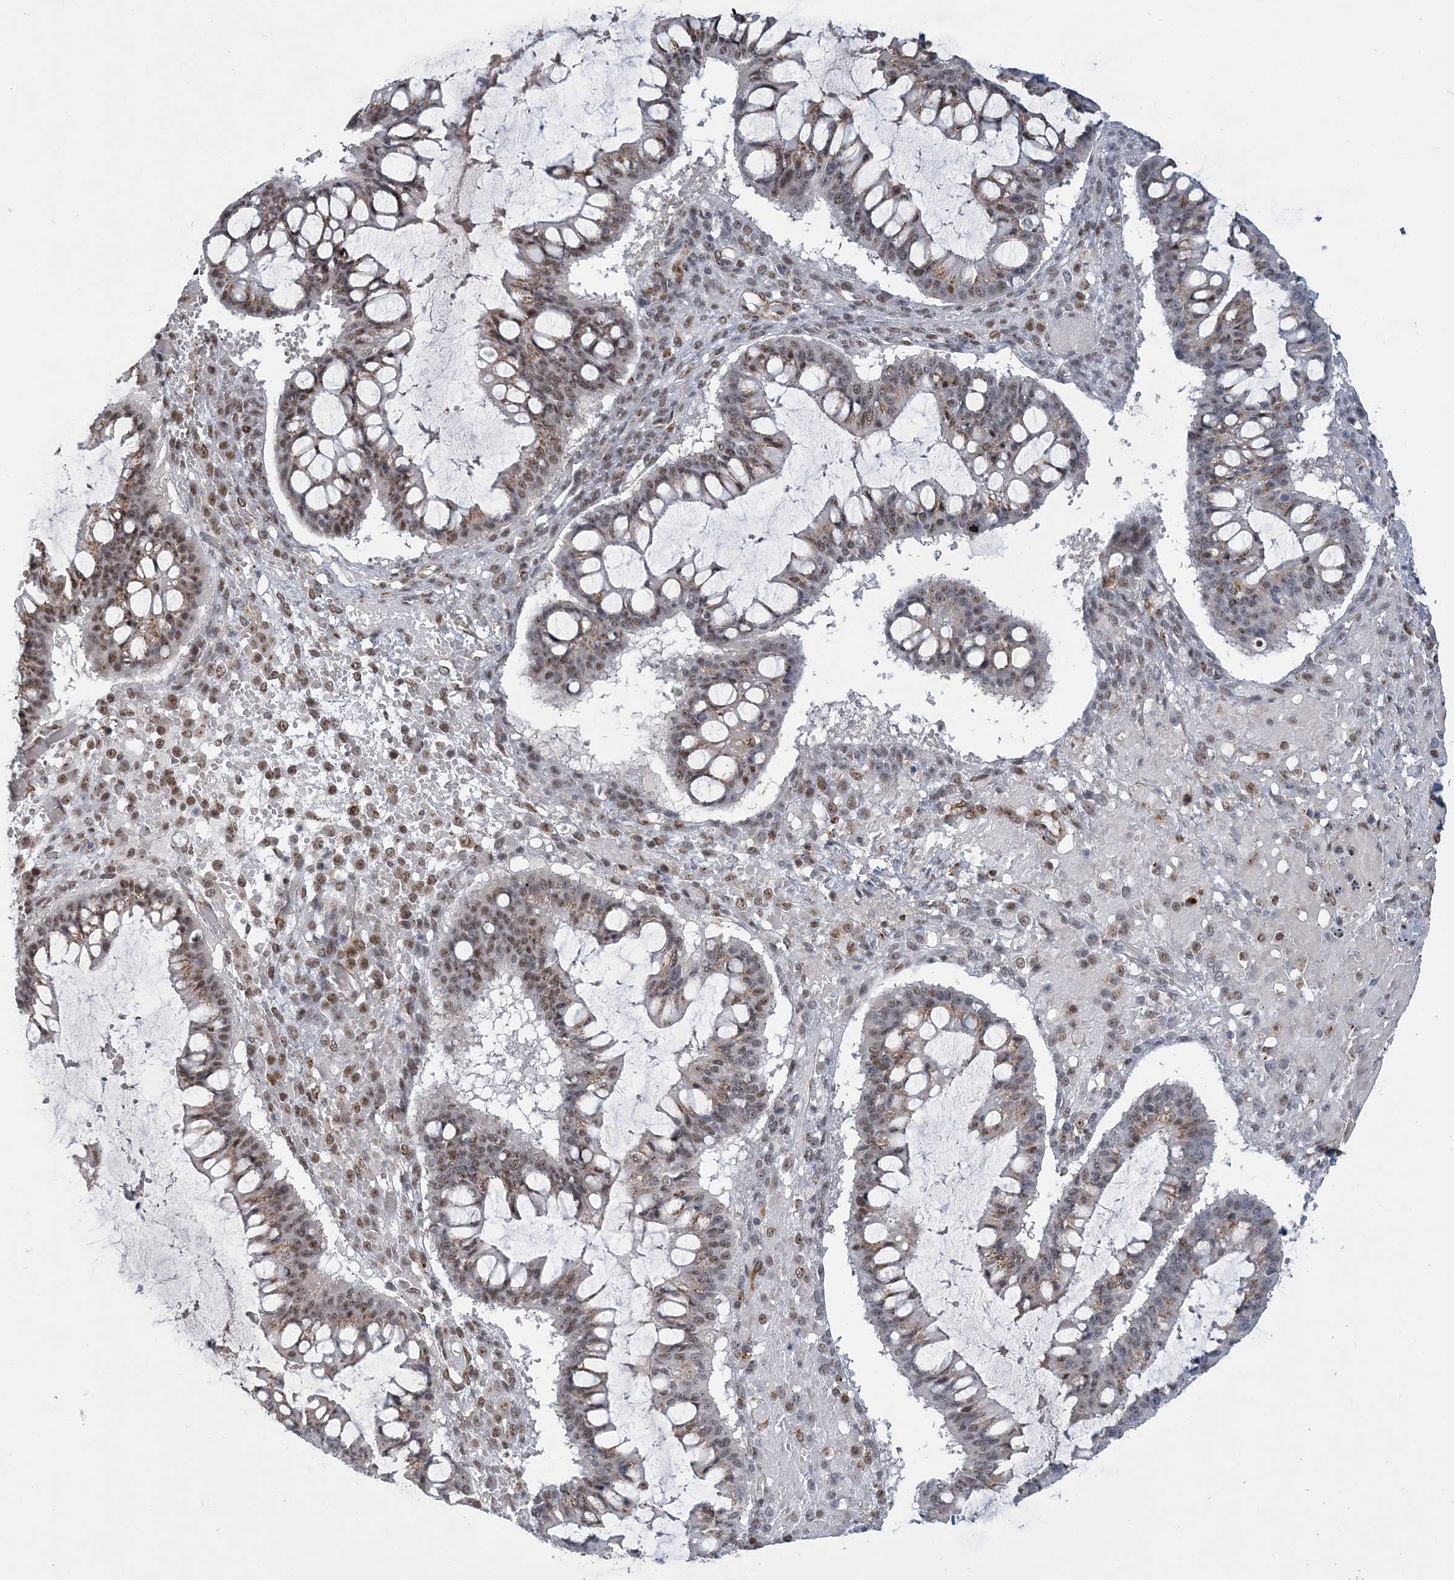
{"staining": {"intensity": "moderate", "quantity": "25%-75%", "location": "nuclear"}, "tissue": "ovarian cancer", "cell_type": "Tumor cells", "image_type": "cancer", "snomed": [{"axis": "morphology", "description": "Cystadenocarcinoma, mucinous, NOS"}, {"axis": "topography", "description": "Ovary"}], "caption": "Immunohistochemical staining of ovarian mucinous cystadenocarcinoma reveals medium levels of moderate nuclear expression in approximately 25%-75% of tumor cells.", "gene": "PLRG1", "patient": {"sex": "female", "age": 73}}